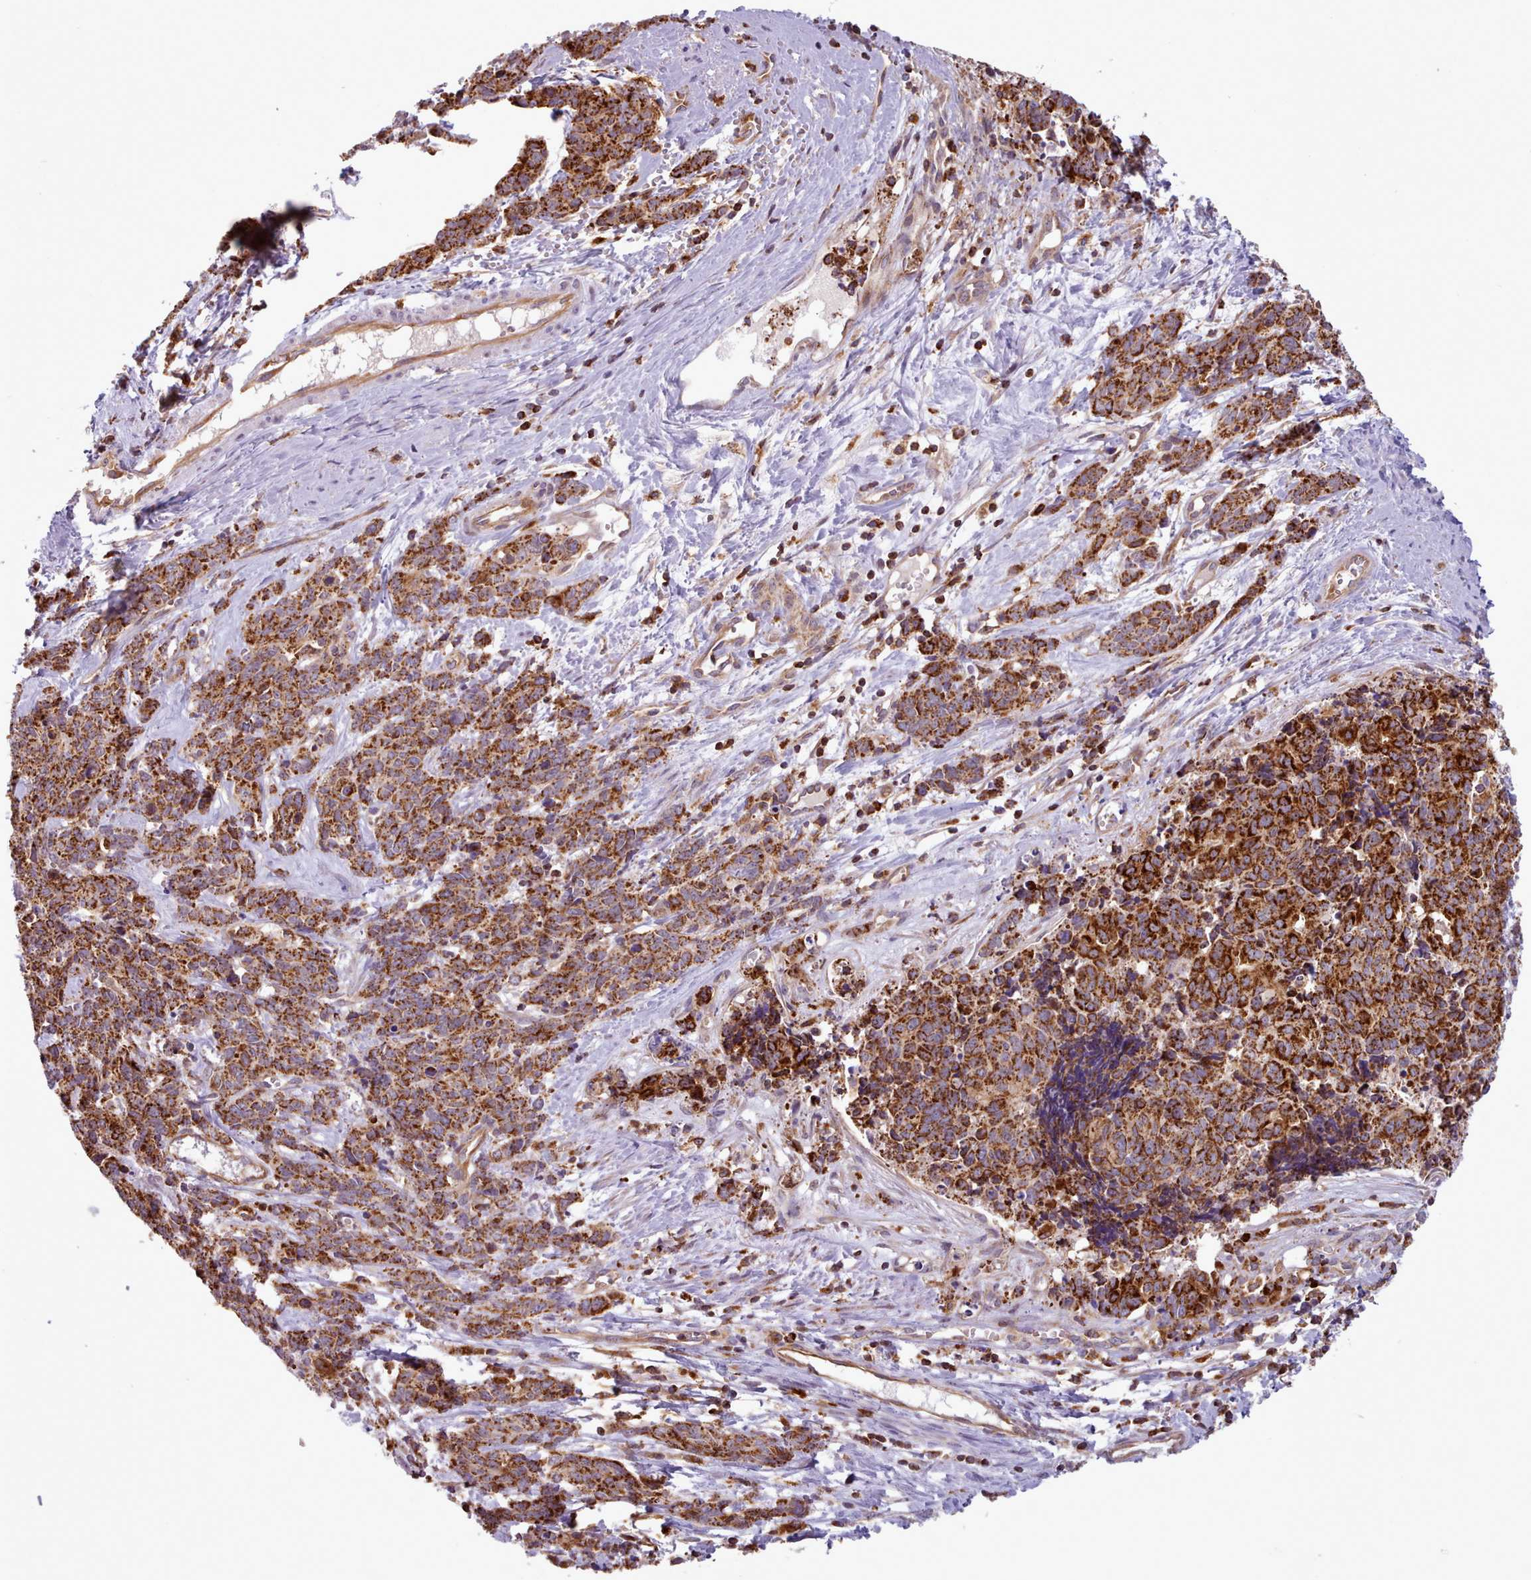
{"staining": {"intensity": "strong", "quantity": ">75%", "location": "cytoplasmic/membranous"}, "tissue": "cervical cancer", "cell_type": "Tumor cells", "image_type": "cancer", "snomed": [{"axis": "morphology", "description": "Squamous cell carcinoma, NOS"}, {"axis": "topography", "description": "Cervix"}], "caption": "A brown stain labels strong cytoplasmic/membranous positivity of a protein in human squamous cell carcinoma (cervical) tumor cells.", "gene": "CRYBG1", "patient": {"sex": "female", "age": 60}}